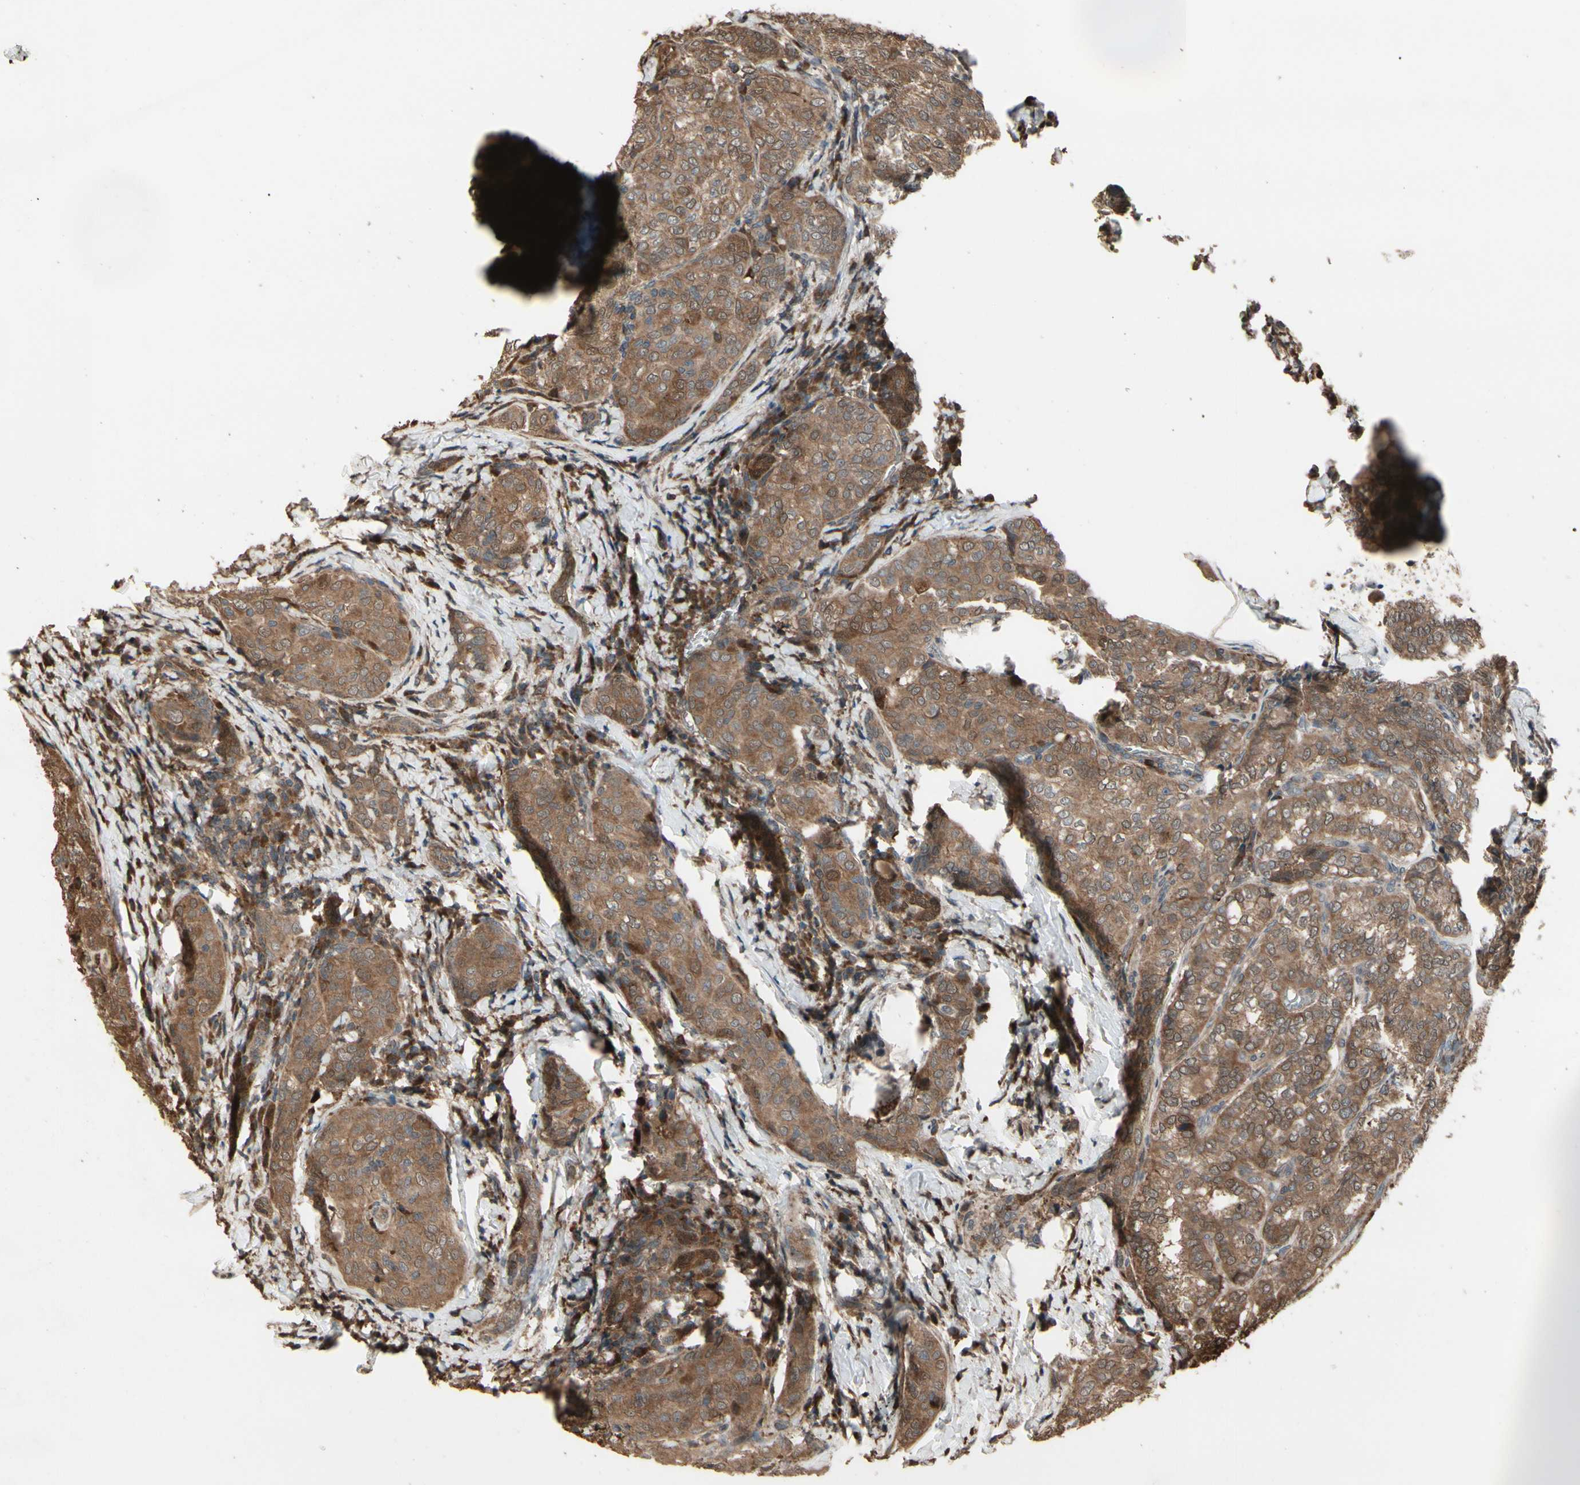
{"staining": {"intensity": "moderate", "quantity": "25%-75%", "location": "cytoplasmic/membranous"}, "tissue": "thyroid cancer", "cell_type": "Tumor cells", "image_type": "cancer", "snomed": [{"axis": "morphology", "description": "Normal tissue, NOS"}, {"axis": "morphology", "description": "Papillary adenocarcinoma, NOS"}, {"axis": "topography", "description": "Thyroid gland"}], "caption": "Thyroid cancer stained with a brown dye demonstrates moderate cytoplasmic/membranous positive expression in about 25%-75% of tumor cells.", "gene": "CSF1R", "patient": {"sex": "female", "age": 30}}